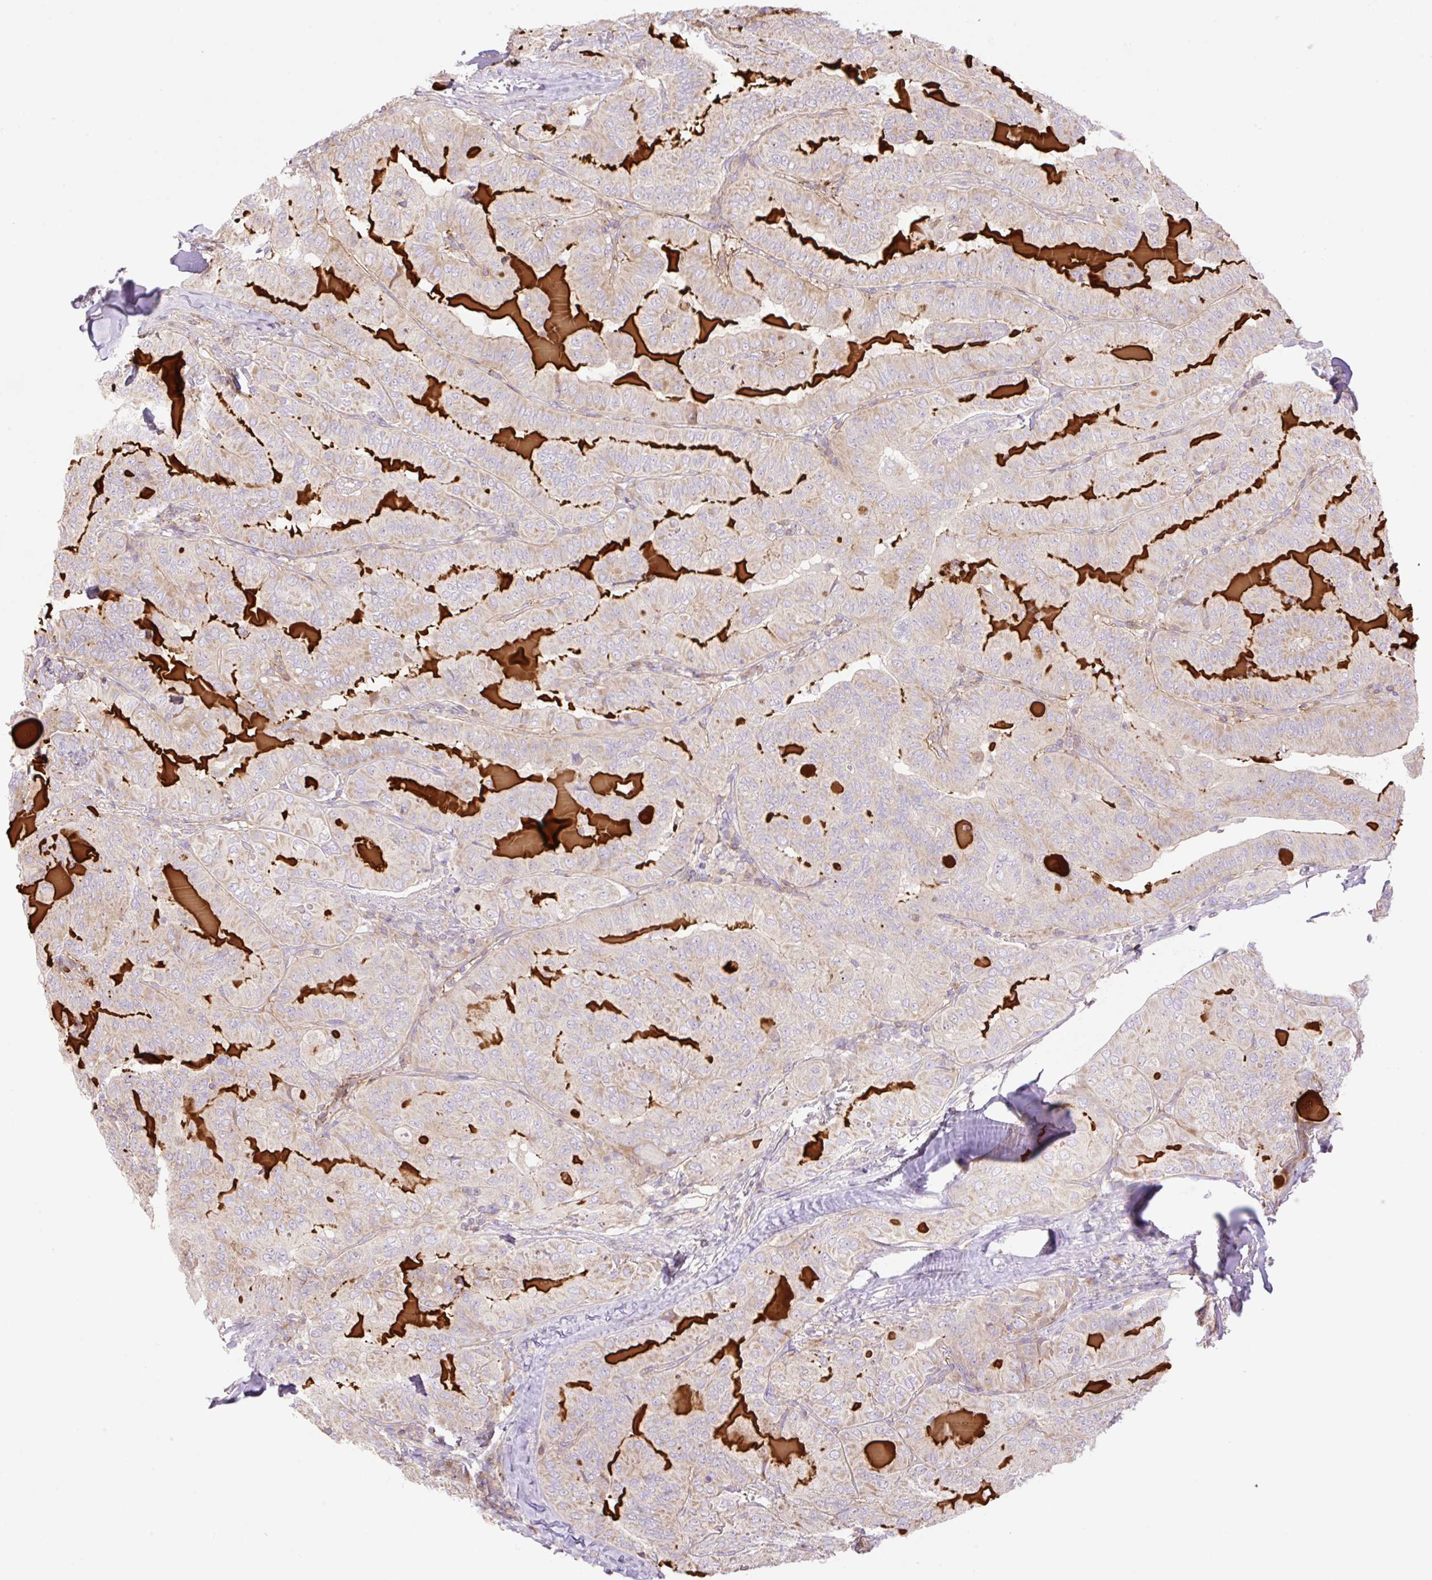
{"staining": {"intensity": "weak", "quantity": "<25%", "location": "cytoplasmic/membranous"}, "tissue": "thyroid cancer", "cell_type": "Tumor cells", "image_type": "cancer", "snomed": [{"axis": "morphology", "description": "Papillary adenocarcinoma, NOS"}, {"axis": "topography", "description": "Thyroid gland"}], "caption": "Immunohistochemistry (IHC) of human thyroid papillary adenocarcinoma exhibits no positivity in tumor cells.", "gene": "VPS25", "patient": {"sex": "female", "age": 68}}